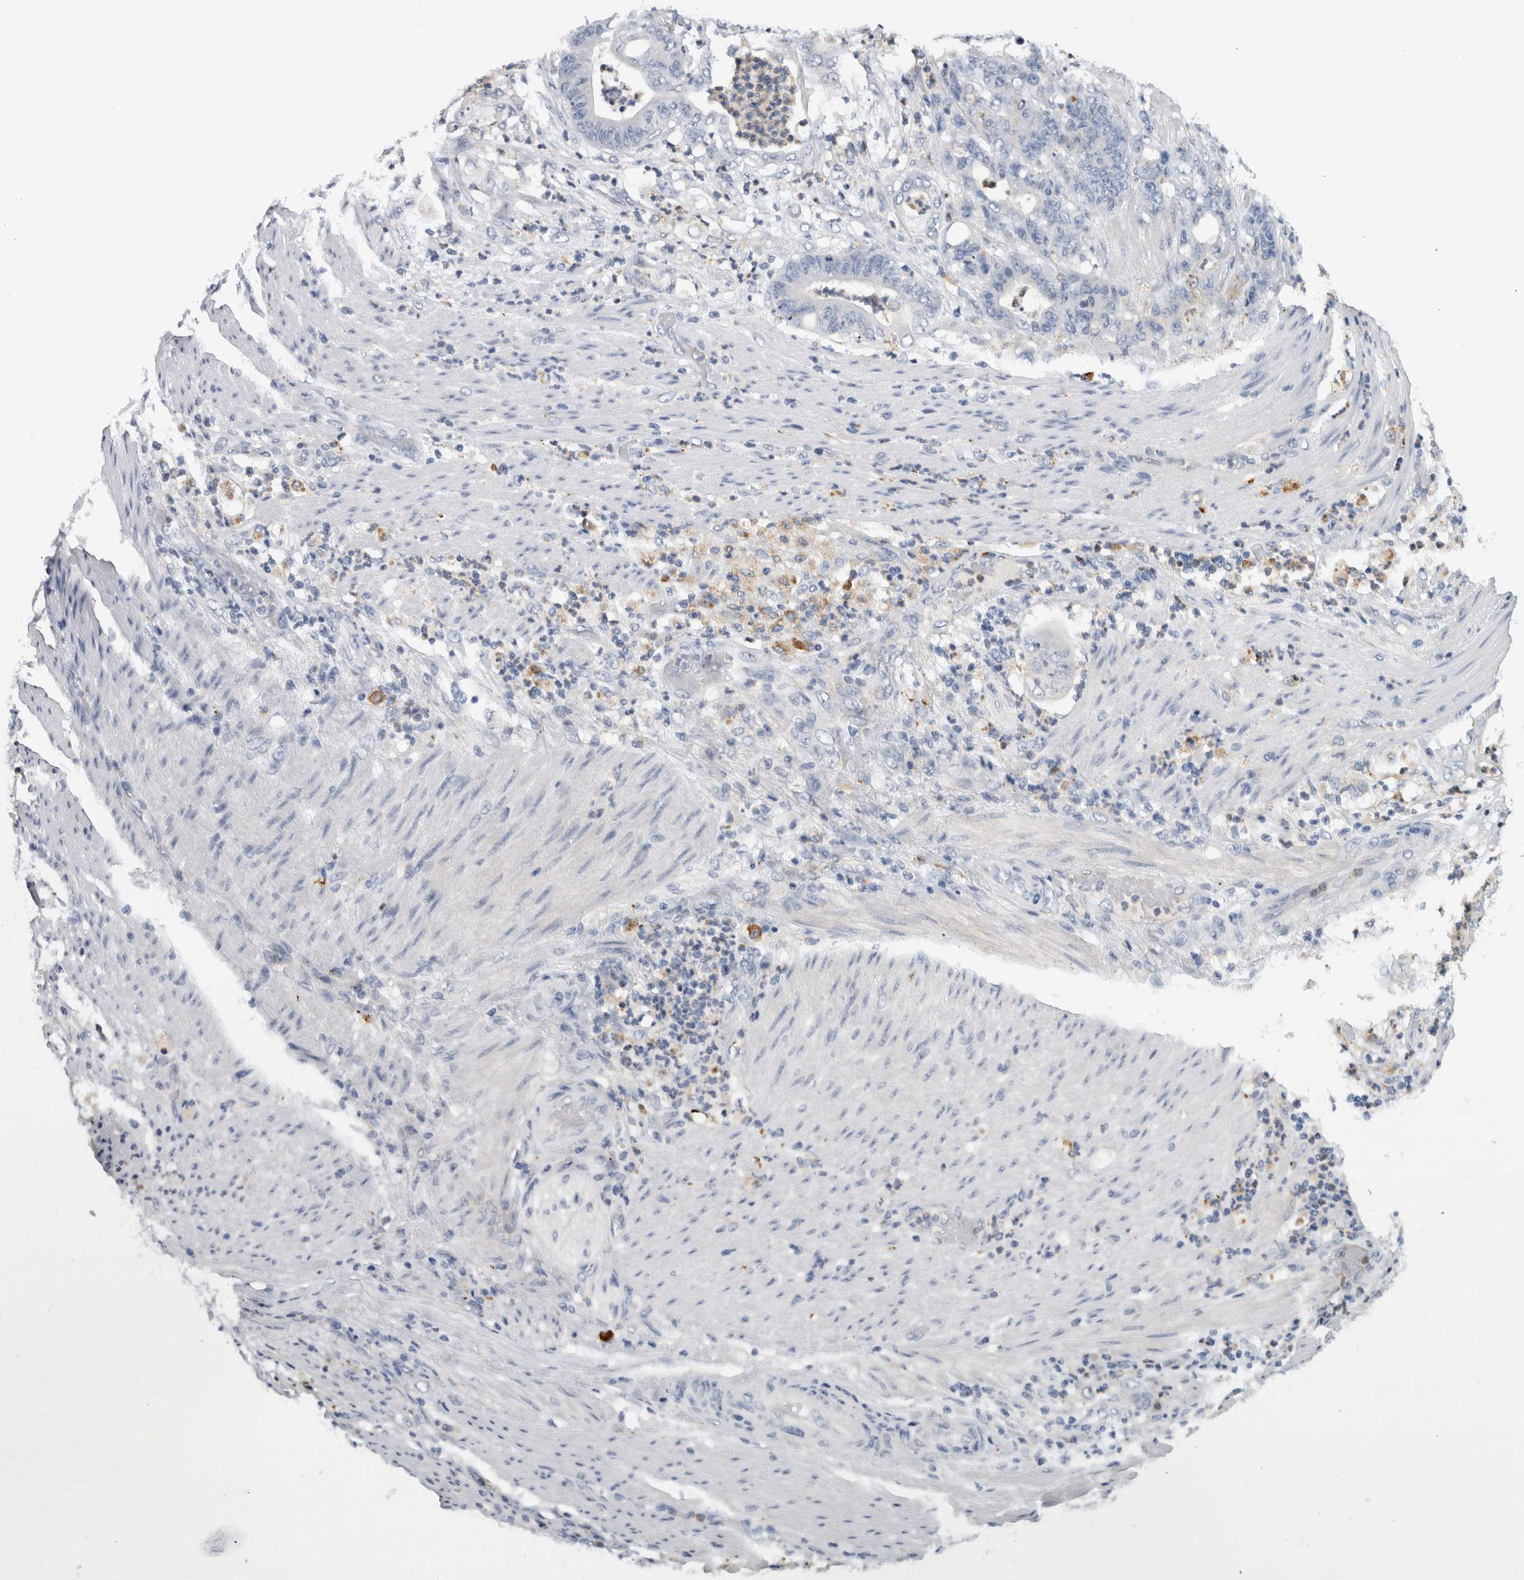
{"staining": {"intensity": "negative", "quantity": "none", "location": "none"}, "tissue": "stomach cancer", "cell_type": "Tumor cells", "image_type": "cancer", "snomed": [{"axis": "morphology", "description": "Adenocarcinoma, NOS"}, {"axis": "topography", "description": "Stomach"}], "caption": "An immunohistochemistry photomicrograph of stomach cancer (adenocarcinoma) is shown. There is no staining in tumor cells of stomach cancer (adenocarcinoma).", "gene": "CD63", "patient": {"sex": "female", "age": 73}}